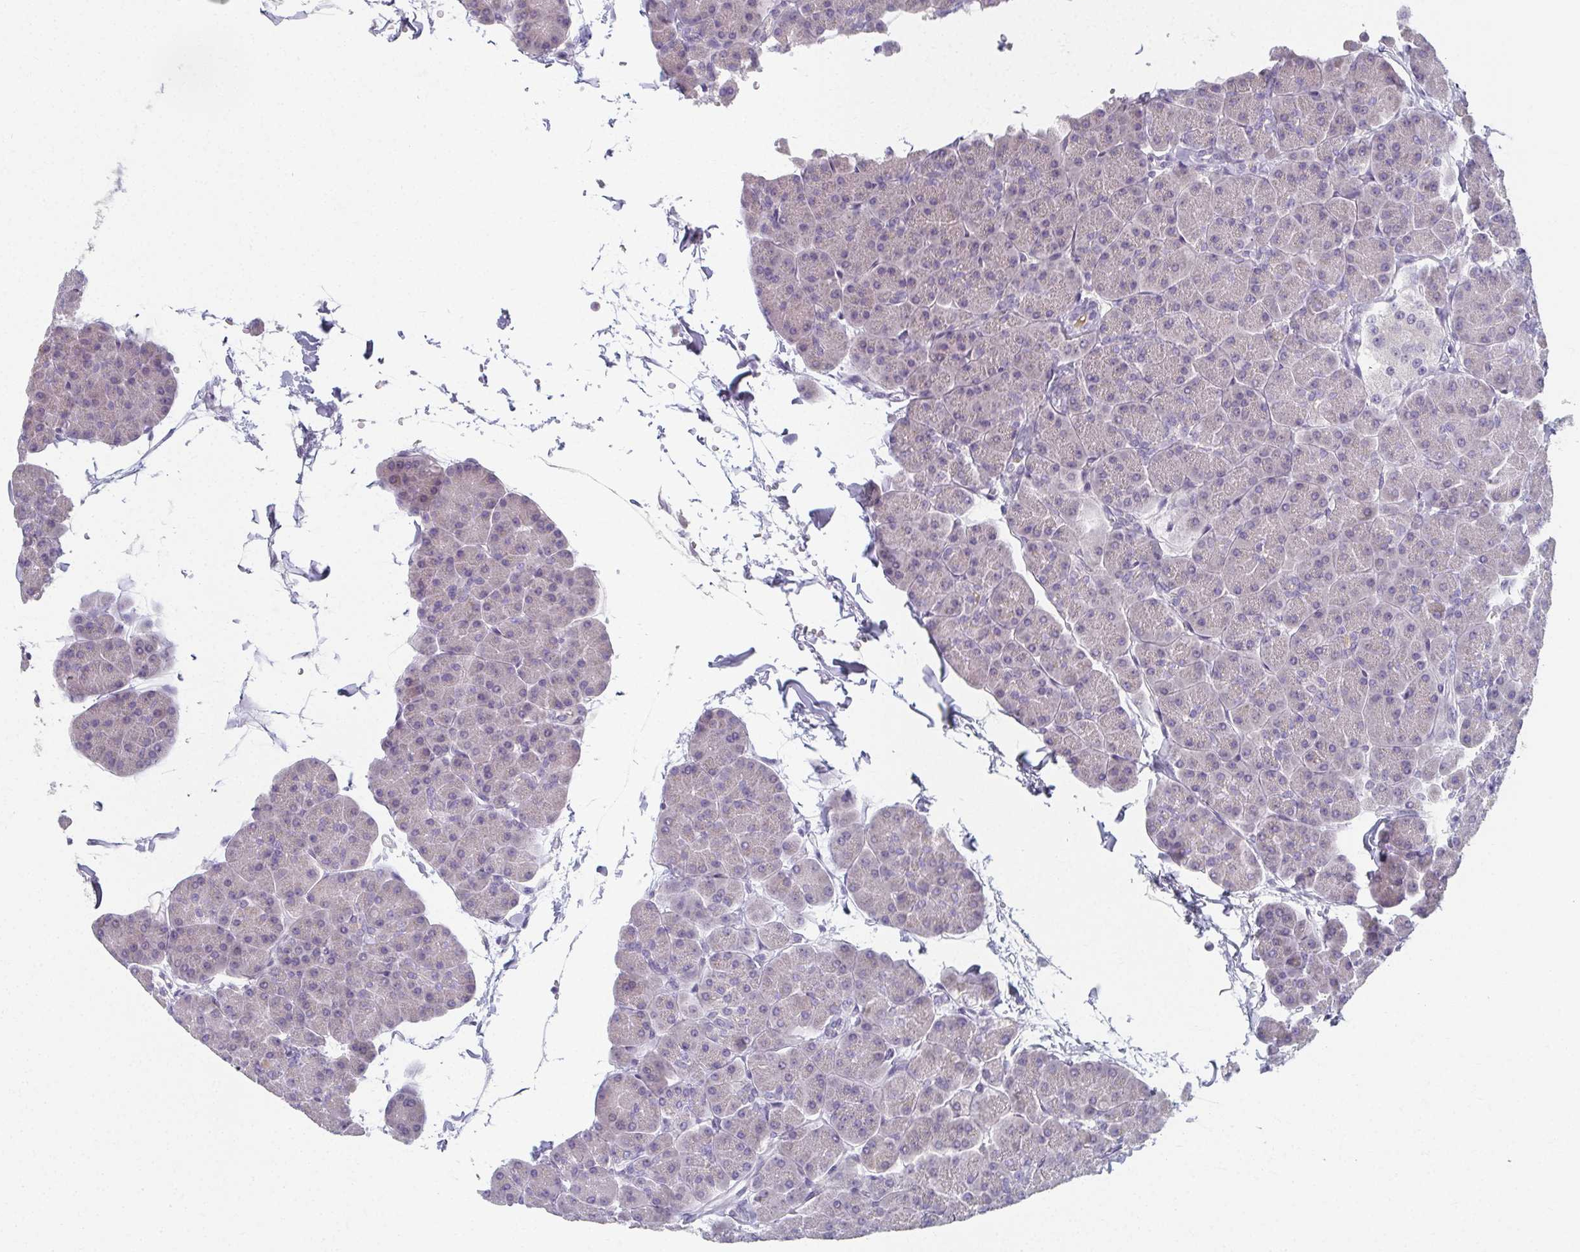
{"staining": {"intensity": "negative", "quantity": "none", "location": "none"}, "tissue": "pancreas", "cell_type": "Exocrine glandular cells", "image_type": "normal", "snomed": [{"axis": "morphology", "description": "Normal tissue, NOS"}, {"axis": "topography", "description": "Pancreas"}, {"axis": "topography", "description": "Peripheral nerve tissue"}], "caption": "This is an immunohistochemistry (IHC) image of benign human pancreas. There is no positivity in exocrine glandular cells.", "gene": "CAMKV", "patient": {"sex": "male", "age": 54}}